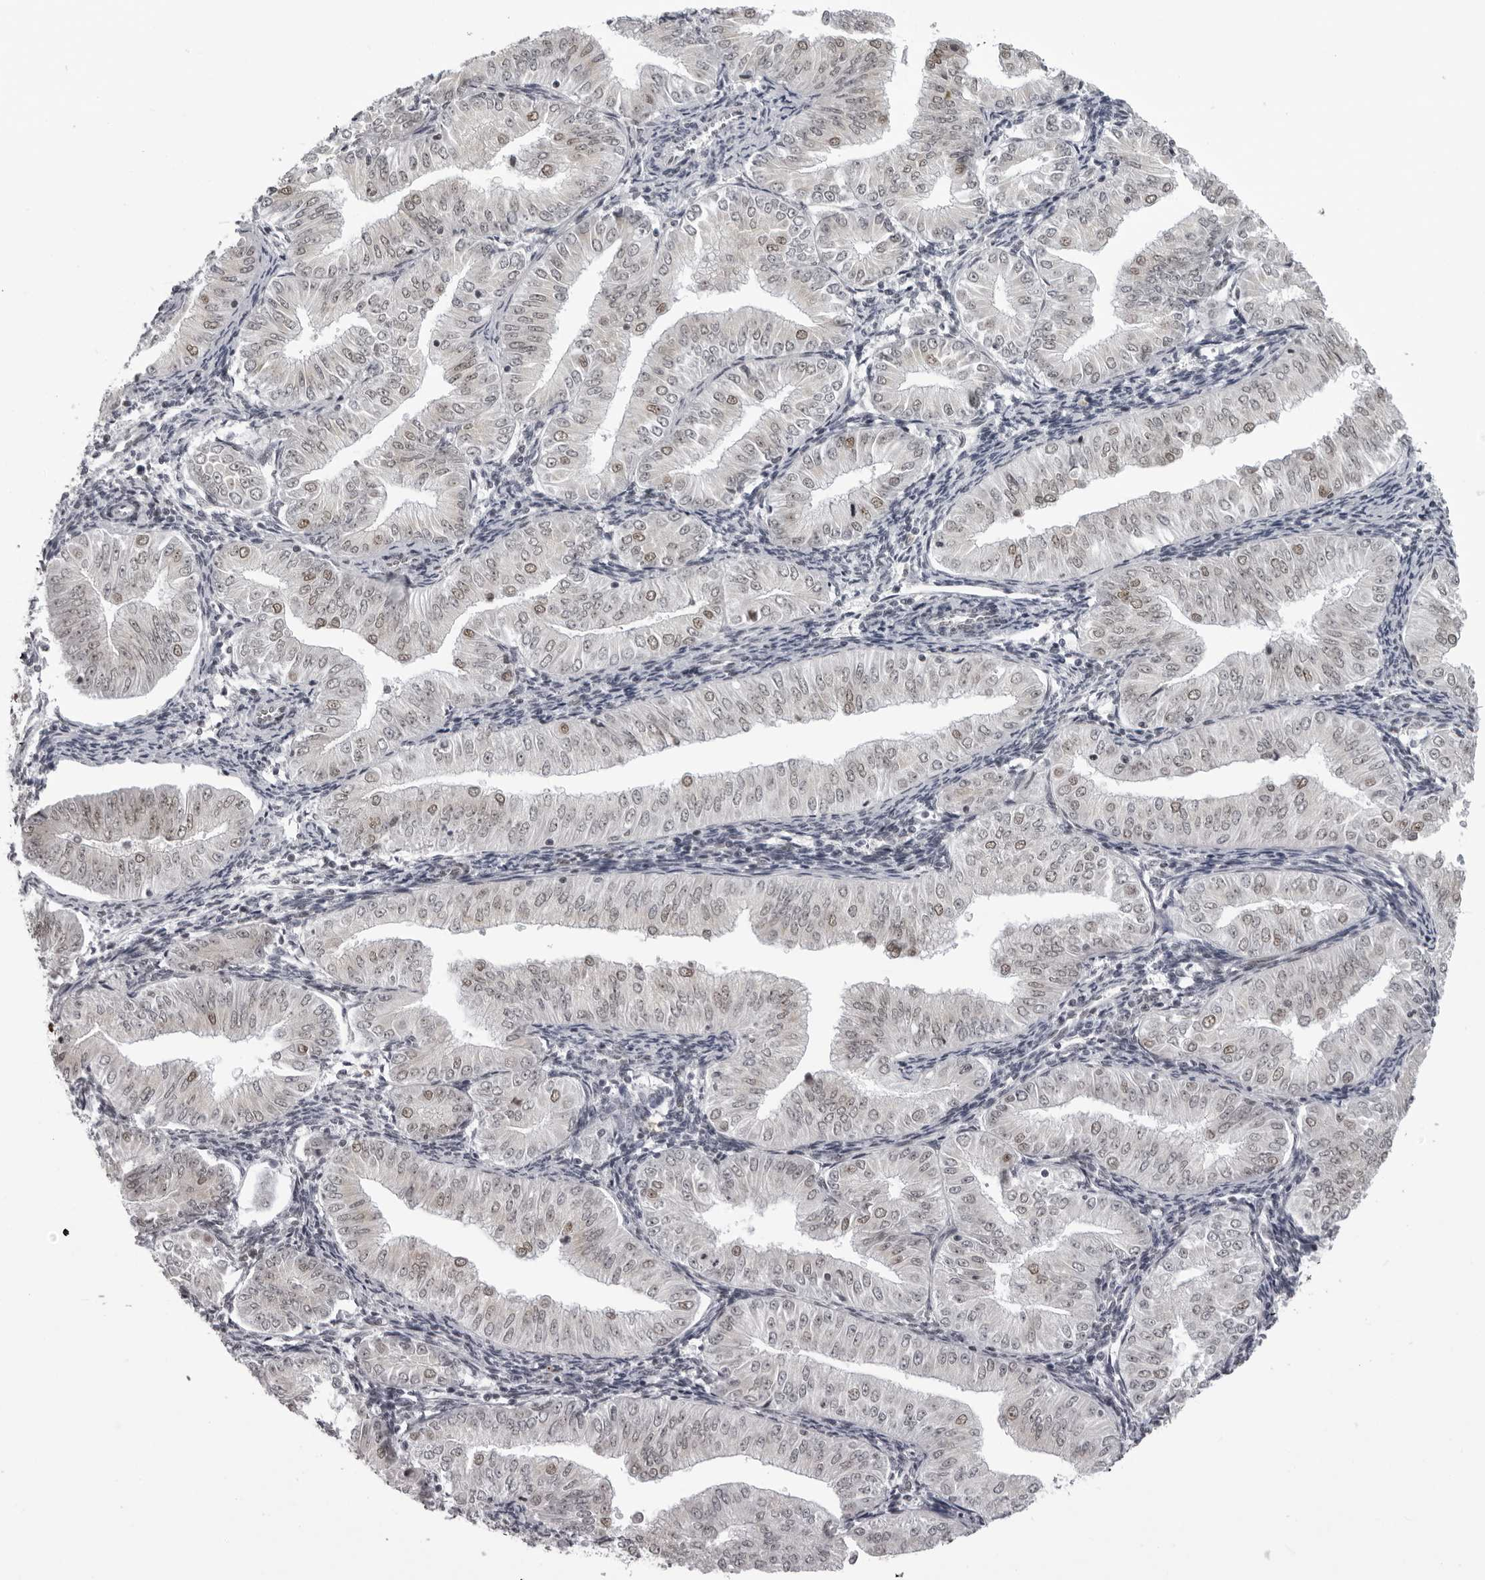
{"staining": {"intensity": "weak", "quantity": "25%-75%", "location": "nuclear"}, "tissue": "endometrial cancer", "cell_type": "Tumor cells", "image_type": "cancer", "snomed": [{"axis": "morphology", "description": "Normal tissue, NOS"}, {"axis": "morphology", "description": "Adenocarcinoma, NOS"}, {"axis": "topography", "description": "Endometrium"}], "caption": "Endometrial adenocarcinoma stained with DAB immunohistochemistry (IHC) shows low levels of weak nuclear staining in about 25%-75% of tumor cells. Nuclei are stained in blue.", "gene": "HEXIM2", "patient": {"sex": "female", "age": 53}}